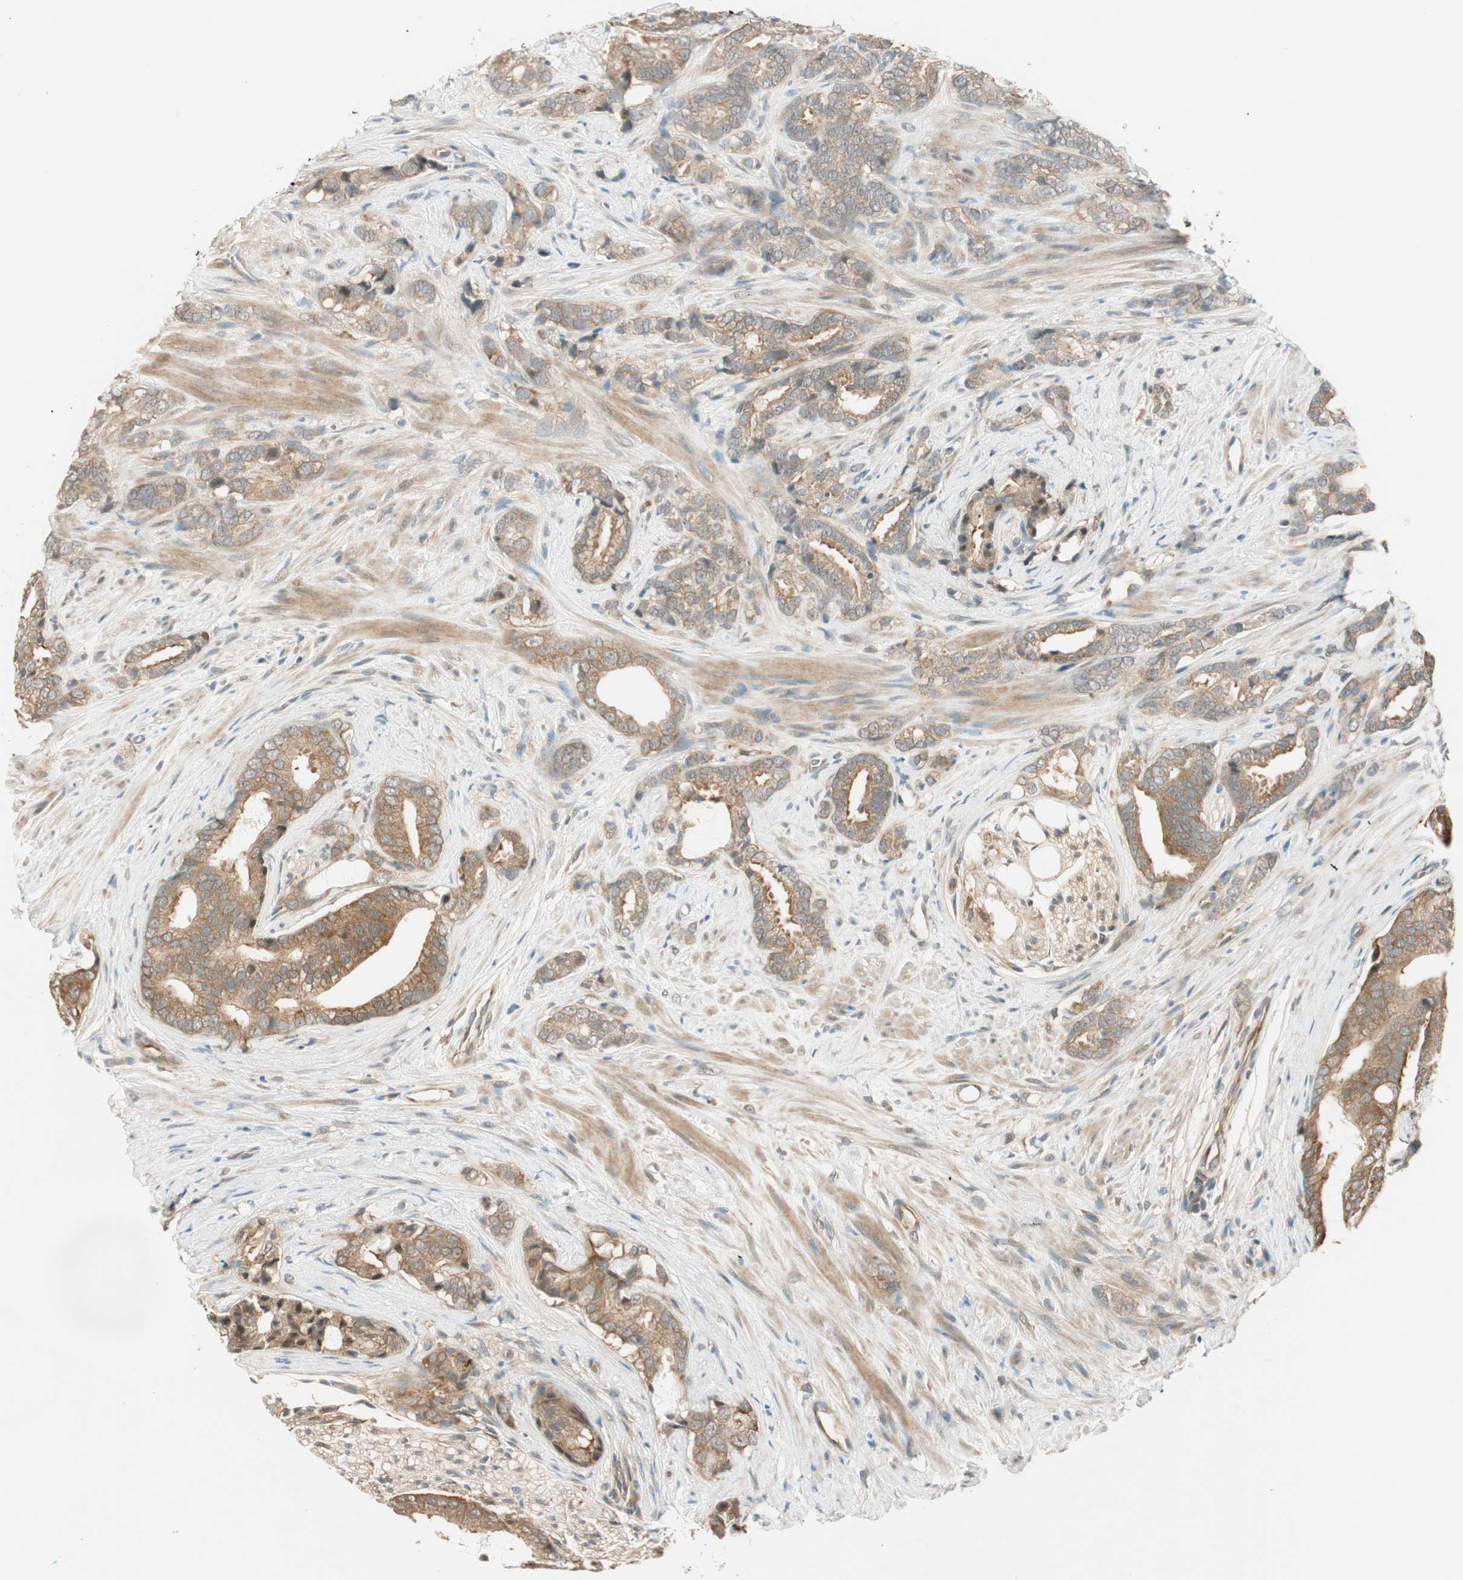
{"staining": {"intensity": "moderate", "quantity": ">75%", "location": "cytoplasmic/membranous"}, "tissue": "prostate cancer", "cell_type": "Tumor cells", "image_type": "cancer", "snomed": [{"axis": "morphology", "description": "Adenocarcinoma, Low grade"}, {"axis": "topography", "description": "Prostate"}], "caption": "The image exhibits a brown stain indicating the presence of a protein in the cytoplasmic/membranous of tumor cells in prostate cancer.", "gene": "PSMD8", "patient": {"sex": "male", "age": 58}}